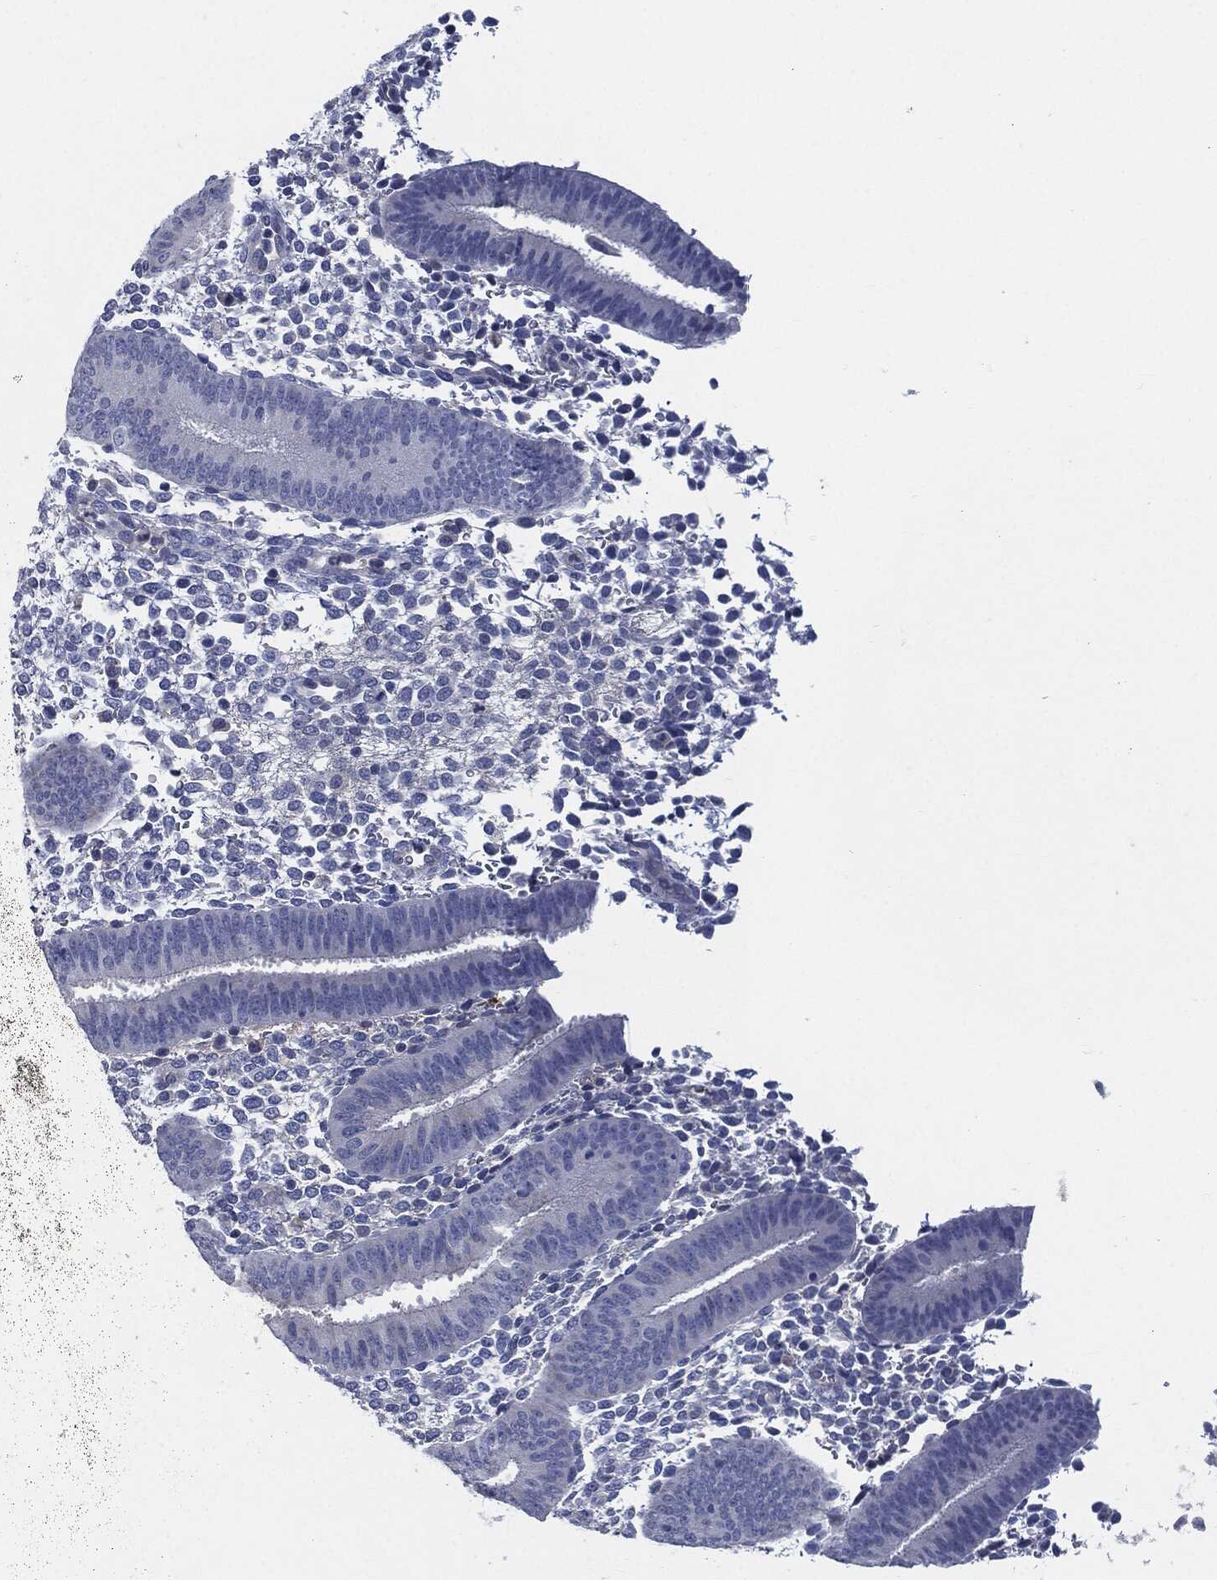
{"staining": {"intensity": "negative", "quantity": "none", "location": "none"}, "tissue": "endometrium", "cell_type": "Cells in endometrial stroma", "image_type": "normal", "snomed": [{"axis": "morphology", "description": "Normal tissue, NOS"}, {"axis": "topography", "description": "Endometrium"}], "caption": "Immunohistochemistry (IHC) of benign human endometrium demonstrates no expression in cells in endometrial stroma.", "gene": "CD27", "patient": {"sex": "female", "age": 39}}